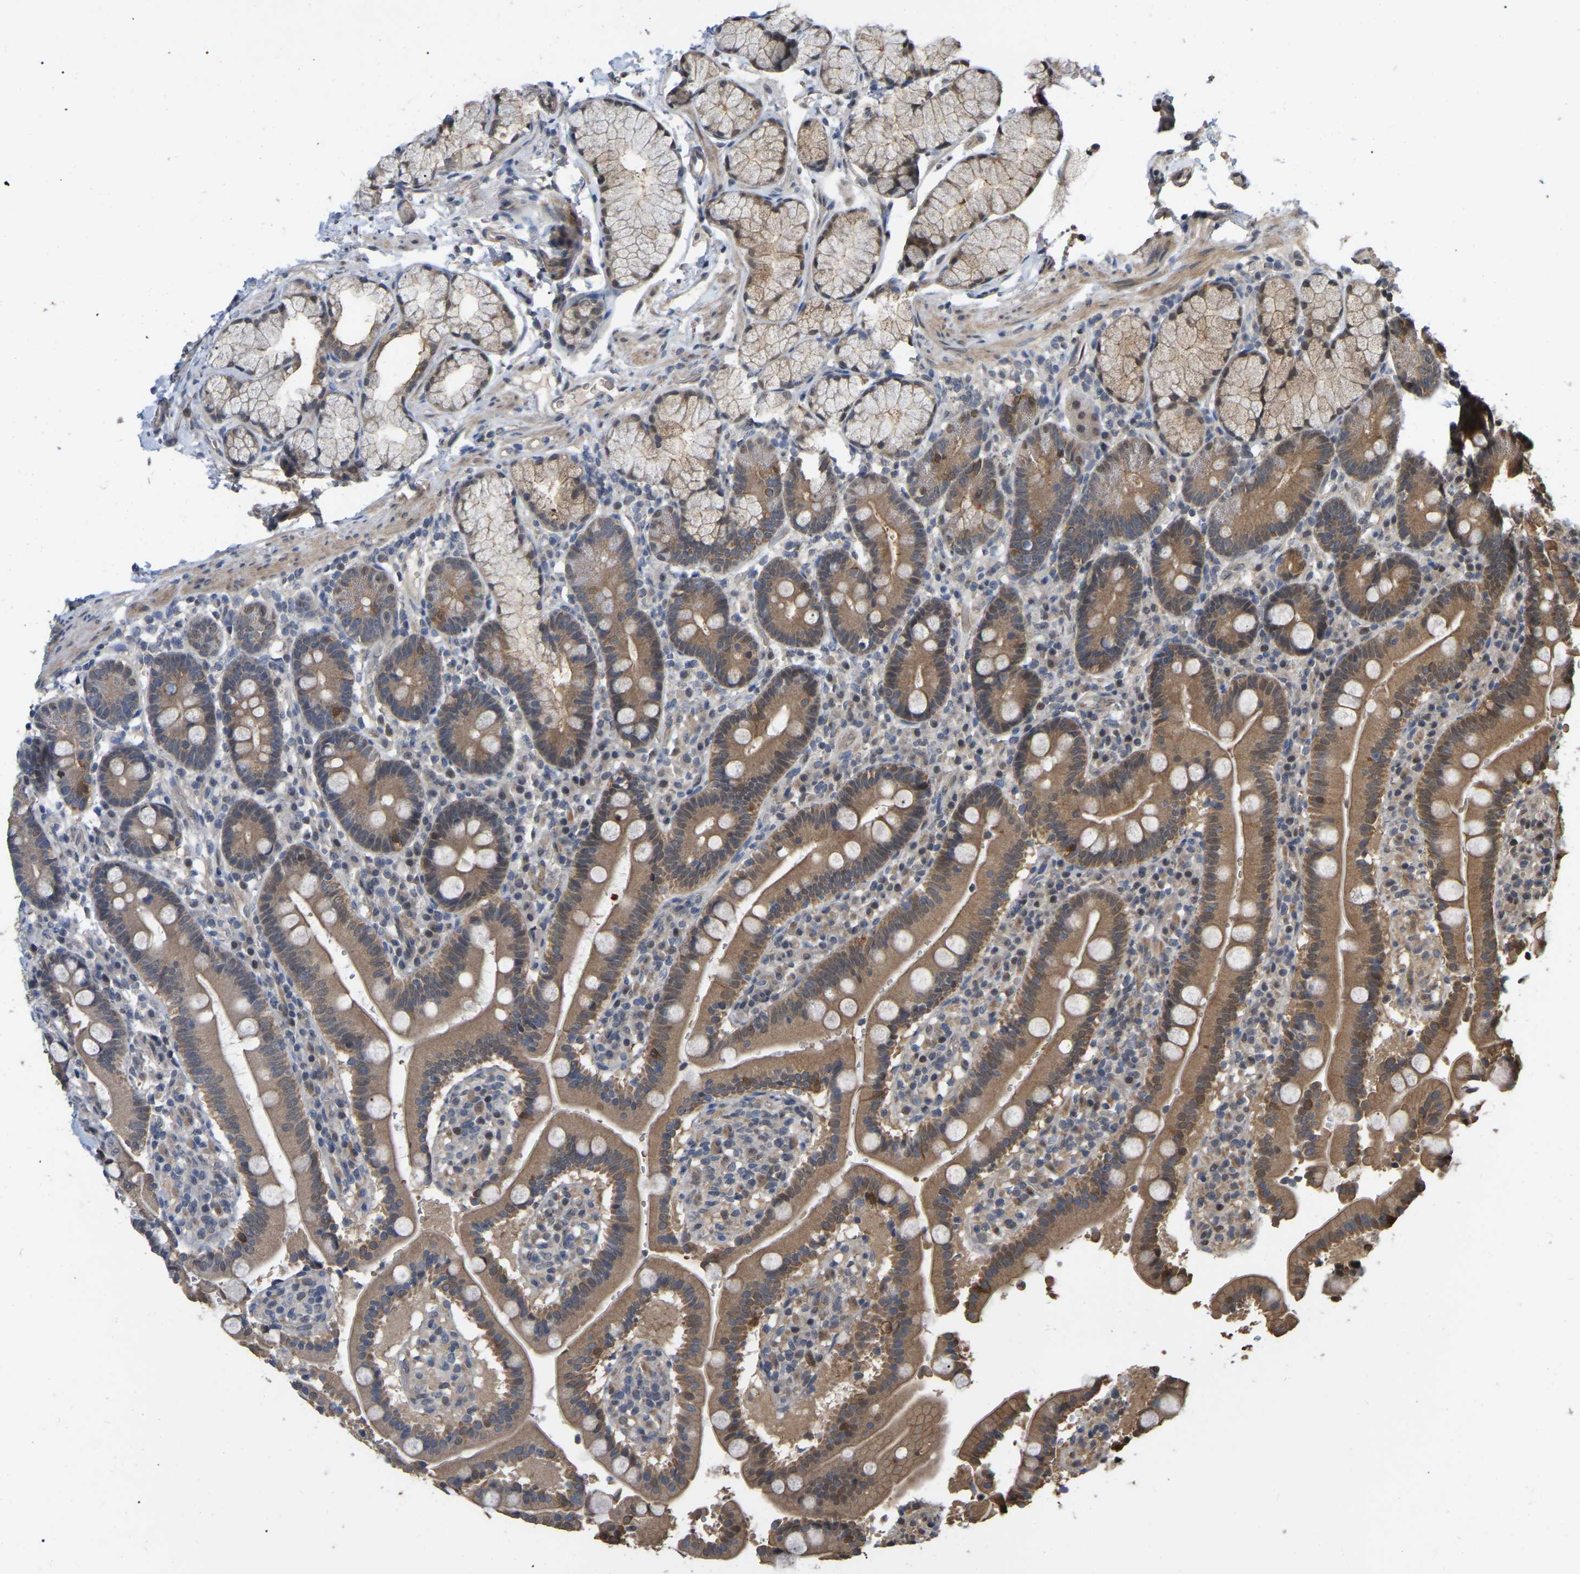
{"staining": {"intensity": "moderate", "quantity": ">75%", "location": "cytoplasmic/membranous"}, "tissue": "duodenum", "cell_type": "Glandular cells", "image_type": "normal", "snomed": [{"axis": "morphology", "description": "Normal tissue, NOS"}, {"axis": "topography", "description": "Small intestine, NOS"}], "caption": "Protein staining of benign duodenum reveals moderate cytoplasmic/membranous expression in approximately >75% of glandular cells. The staining was performed using DAB (3,3'-diaminobenzidine) to visualize the protein expression in brown, while the nuclei were stained in blue with hematoxylin (Magnification: 20x).", "gene": "FAM219A", "patient": {"sex": "female", "age": 71}}